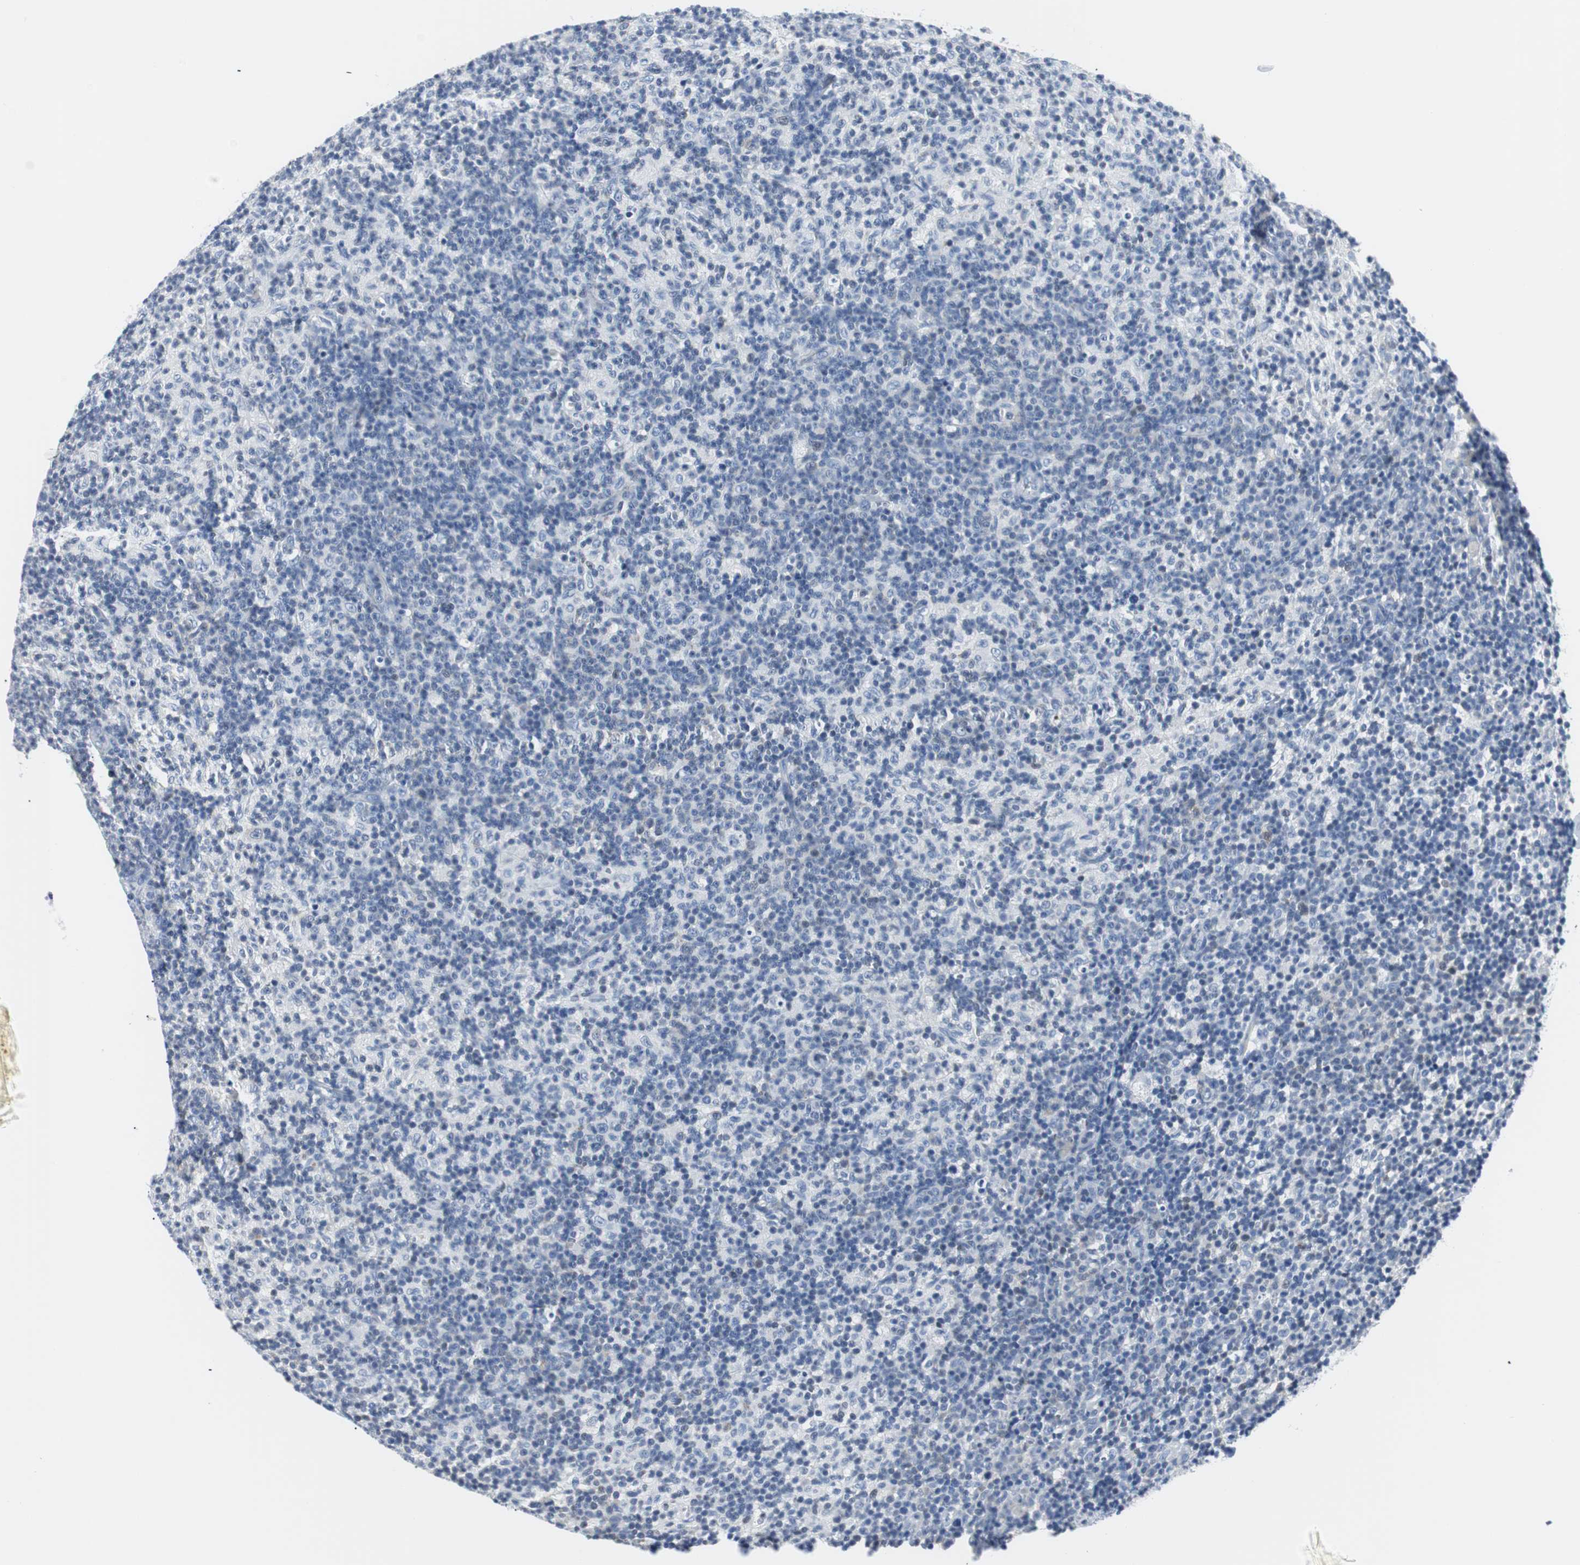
{"staining": {"intensity": "negative", "quantity": "none", "location": "none"}, "tissue": "lymph node", "cell_type": "Germinal center cells", "image_type": "normal", "snomed": [{"axis": "morphology", "description": "Normal tissue, NOS"}, {"axis": "morphology", "description": "Inflammation, NOS"}, {"axis": "topography", "description": "Lymph node"}], "caption": "Photomicrograph shows no significant protein positivity in germinal center cells of normal lymph node. (Immunohistochemistry, brightfield microscopy, high magnification).", "gene": "GAP43", "patient": {"sex": "male", "age": 55}}